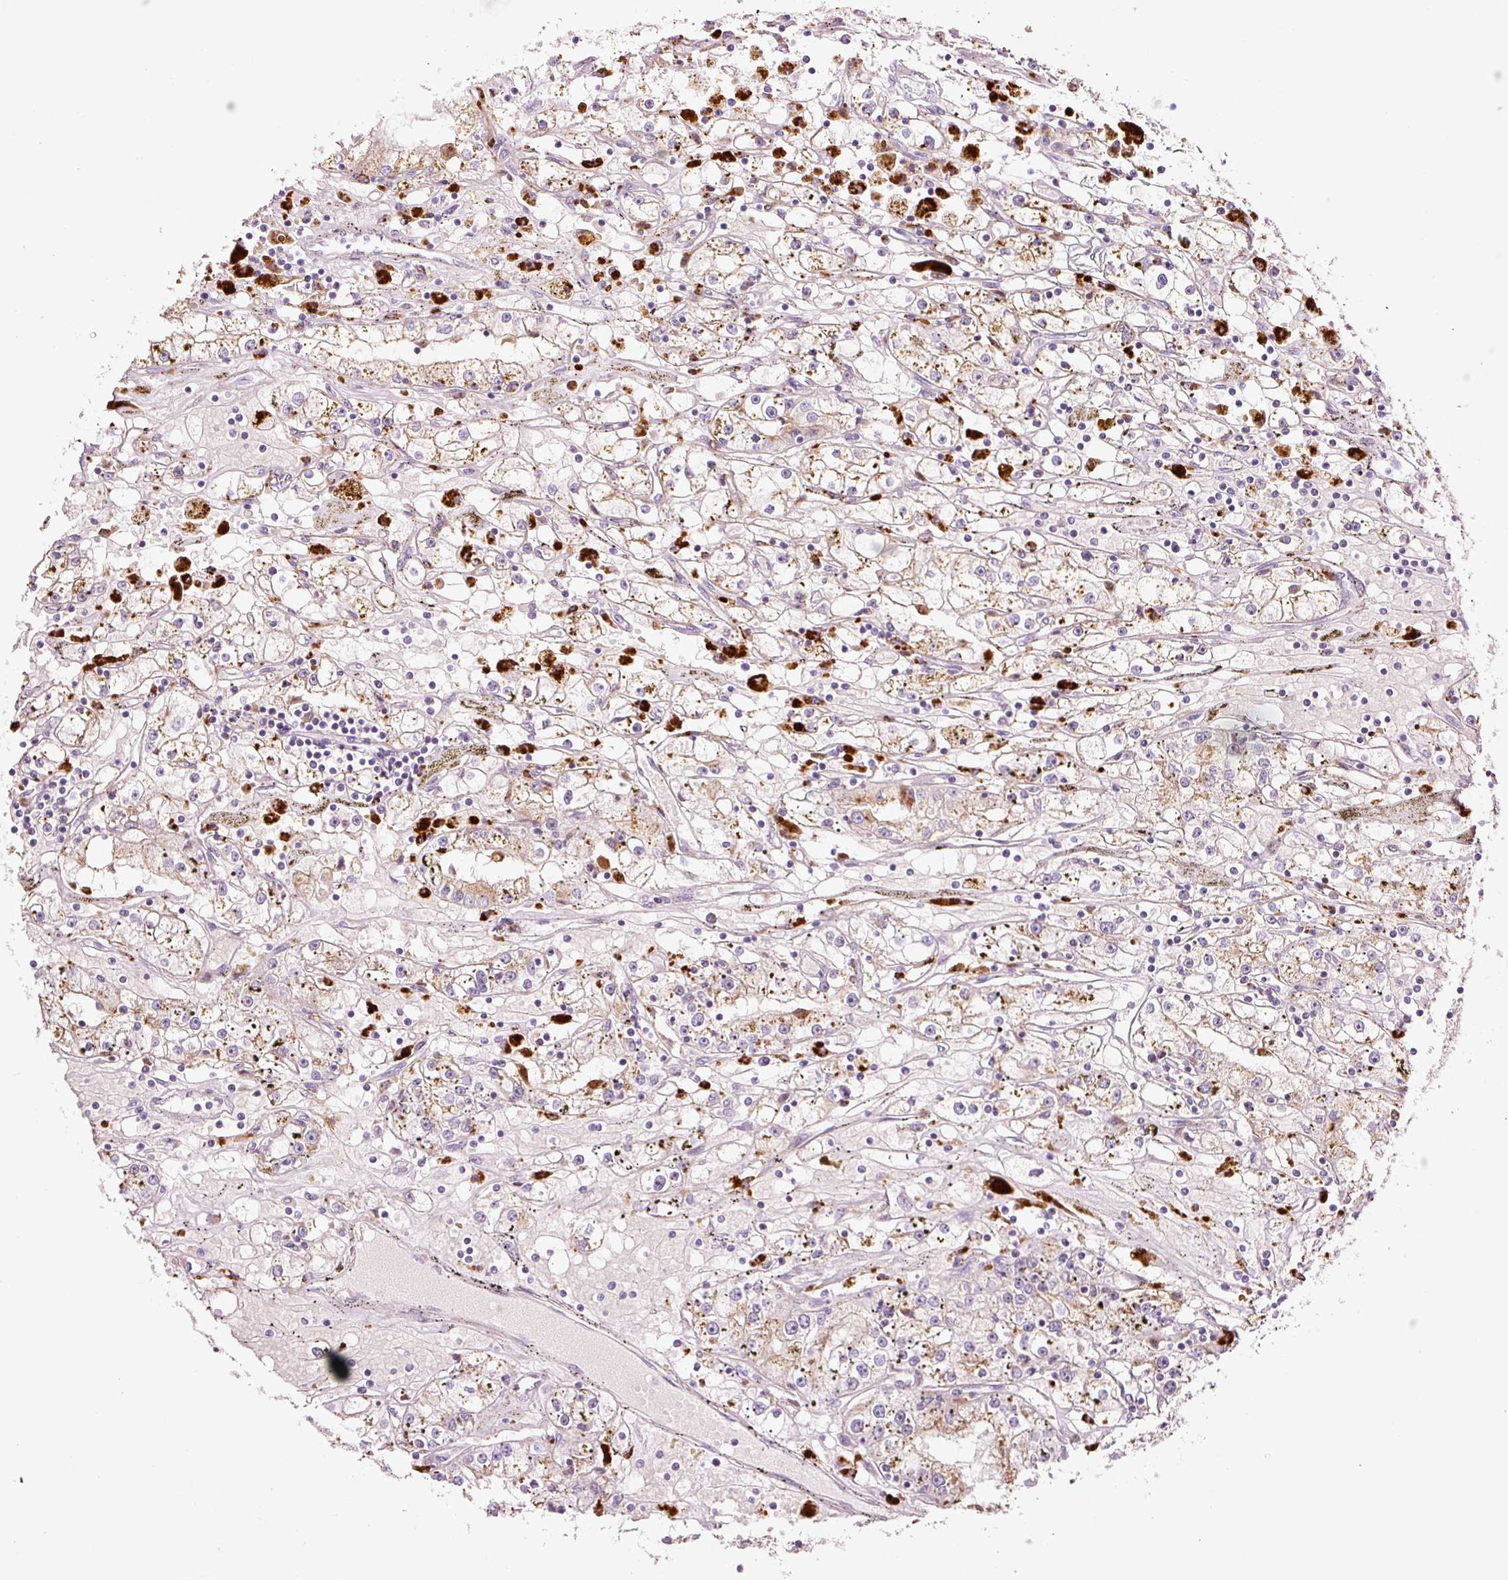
{"staining": {"intensity": "moderate", "quantity": "25%-75%", "location": "cytoplasmic/membranous"}, "tissue": "renal cancer", "cell_type": "Tumor cells", "image_type": "cancer", "snomed": [{"axis": "morphology", "description": "Adenocarcinoma, NOS"}, {"axis": "topography", "description": "Kidney"}], "caption": "This is a micrograph of immunohistochemistry staining of renal cancer (adenocarcinoma), which shows moderate expression in the cytoplasmic/membranous of tumor cells.", "gene": "ZNF639", "patient": {"sex": "male", "age": 56}}